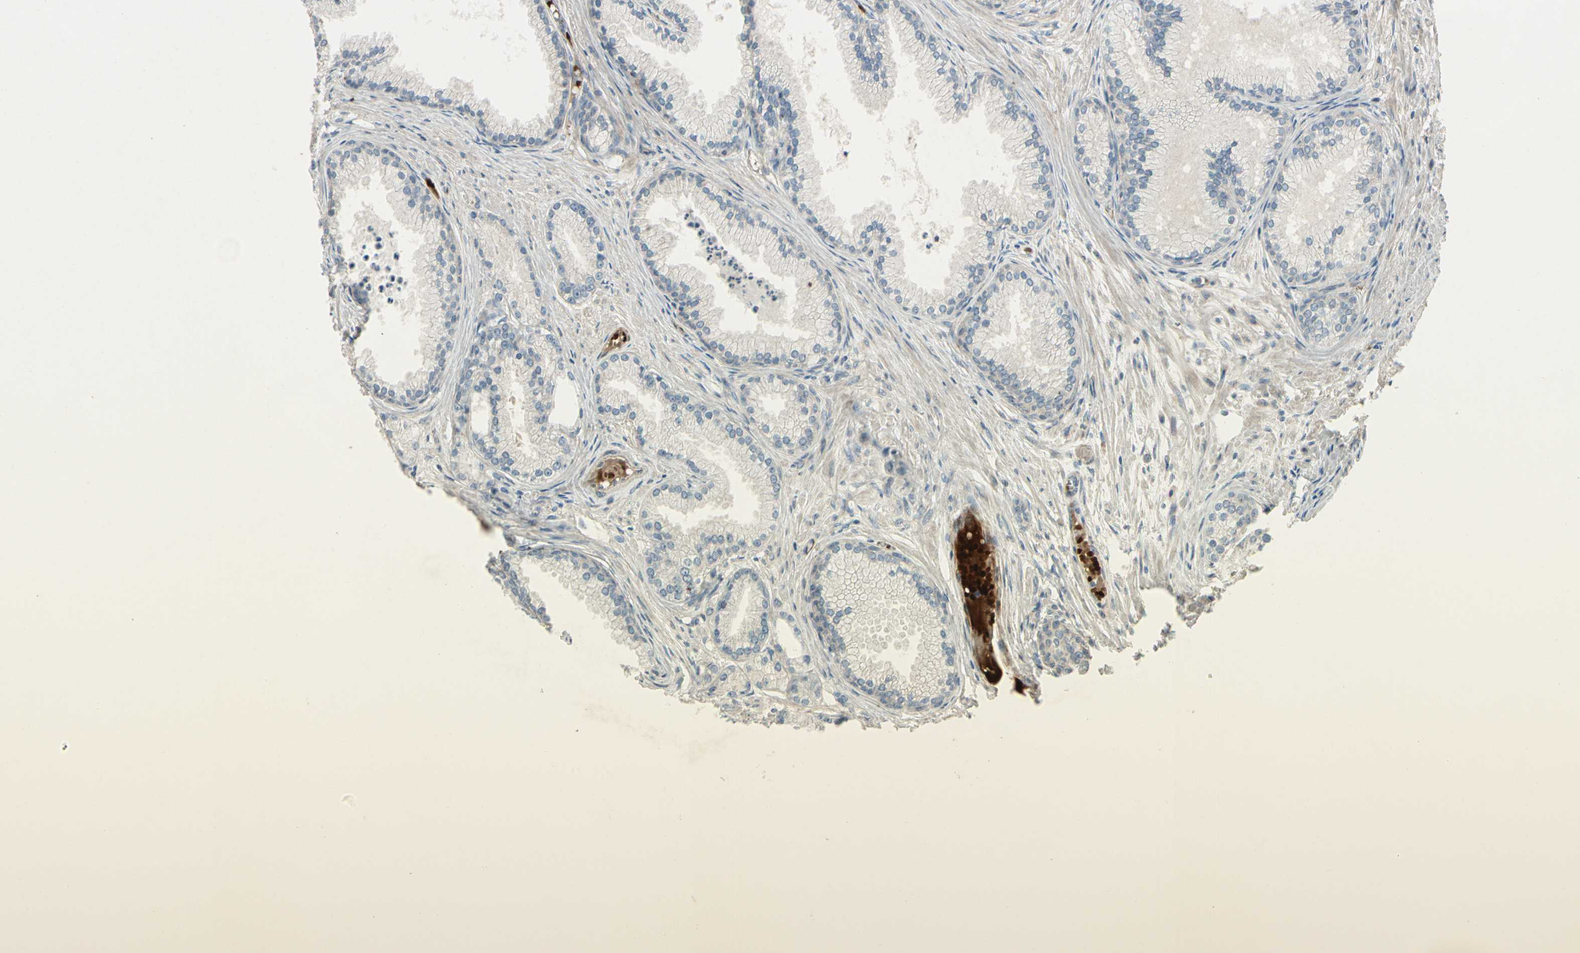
{"staining": {"intensity": "negative", "quantity": "none", "location": "none"}, "tissue": "prostate cancer", "cell_type": "Tumor cells", "image_type": "cancer", "snomed": [{"axis": "morphology", "description": "Adenocarcinoma, Low grade"}, {"axis": "topography", "description": "Prostate"}], "caption": "There is no significant positivity in tumor cells of prostate cancer.", "gene": "PPP3CB", "patient": {"sex": "male", "age": 72}}